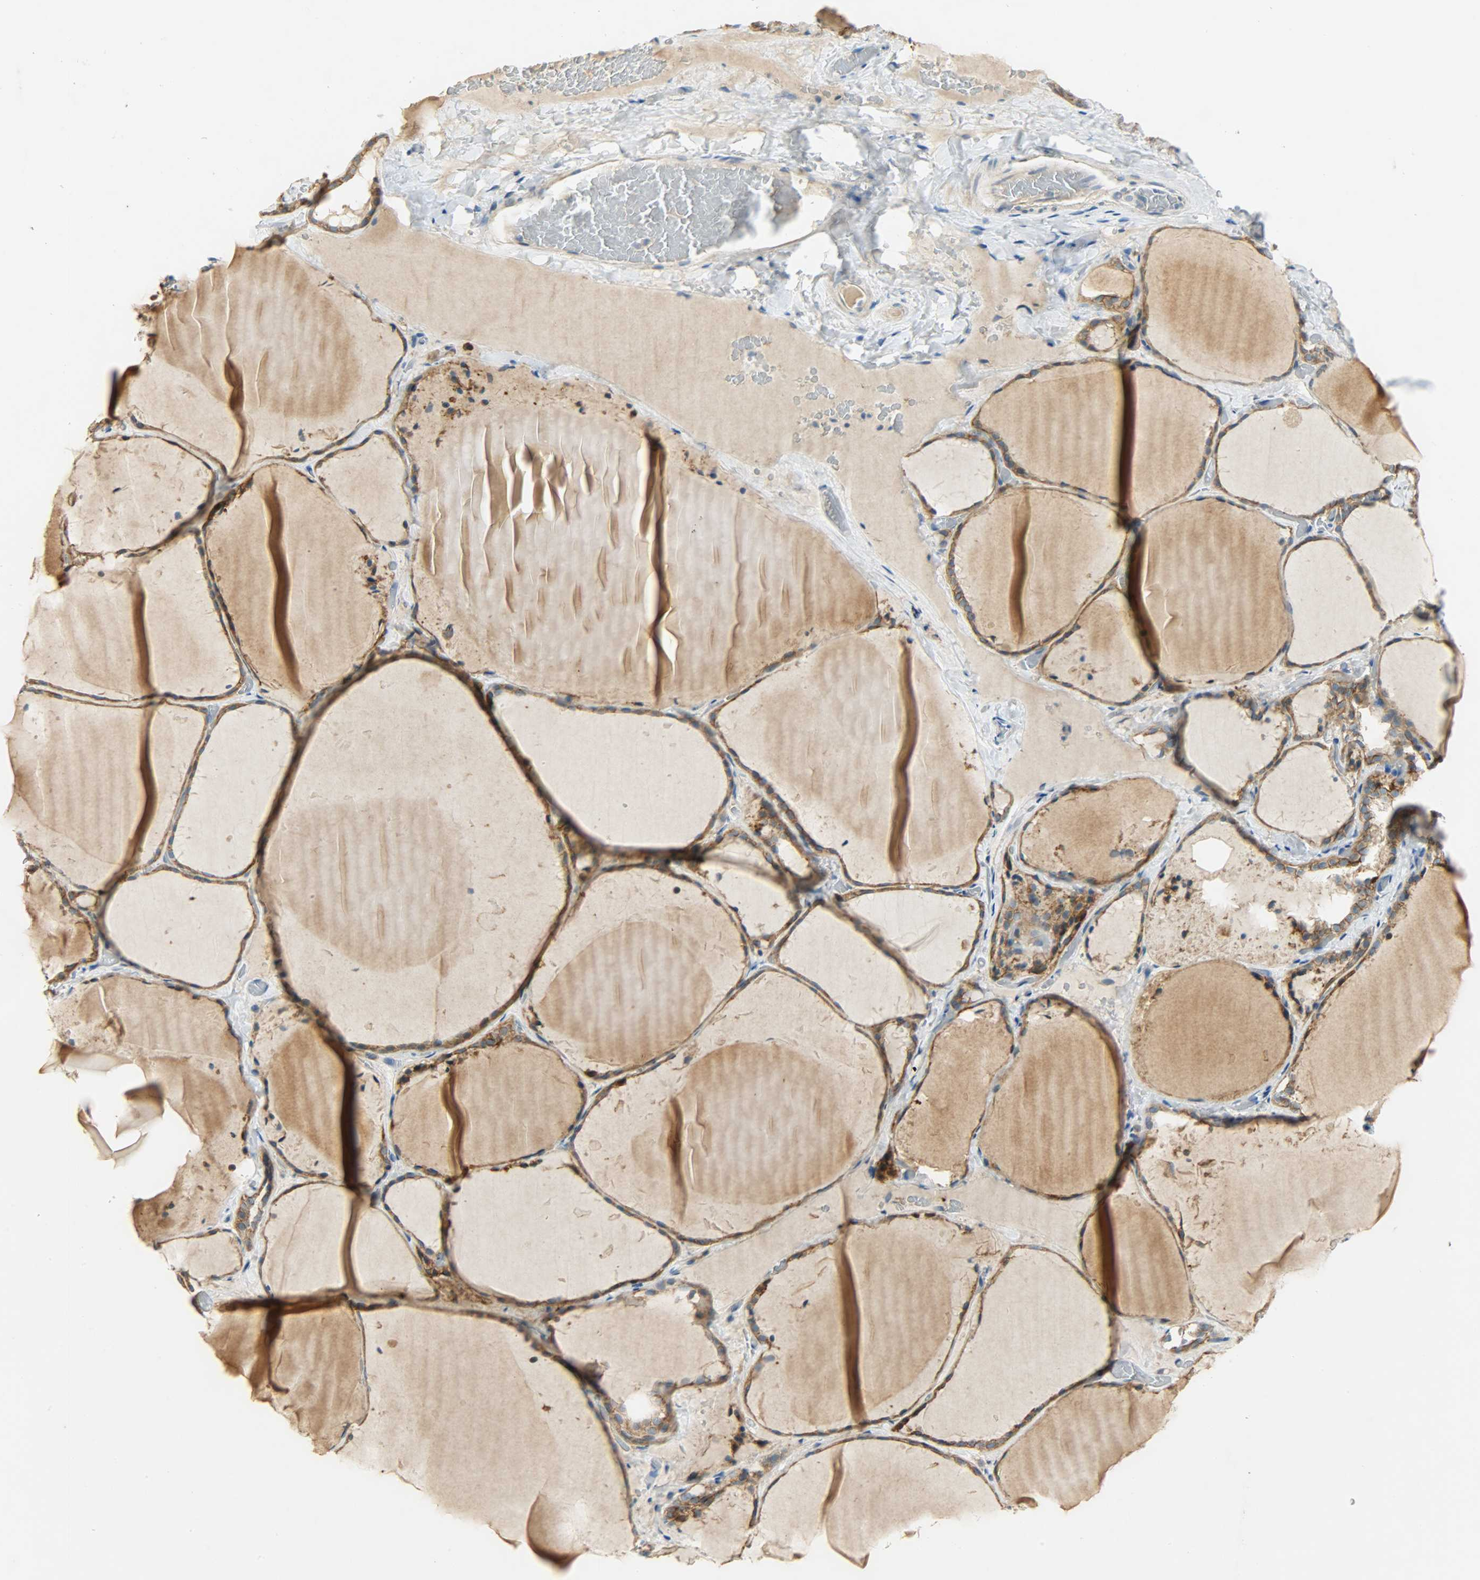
{"staining": {"intensity": "strong", "quantity": ">75%", "location": "cytoplasmic/membranous"}, "tissue": "thyroid gland", "cell_type": "Glandular cells", "image_type": "normal", "snomed": [{"axis": "morphology", "description": "Normal tissue, NOS"}, {"axis": "topography", "description": "Thyroid gland"}], "caption": "Immunohistochemical staining of unremarkable human thyroid gland shows strong cytoplasmic/membranous protein positivity in about >75% of glandular cells. The staining was performed using DAB, with brown indicating positive protein expression. Nuclei are stained blue with hematoxylin.", "gene": "DSG2", "patient": {"sex": "female", "age": 22}}